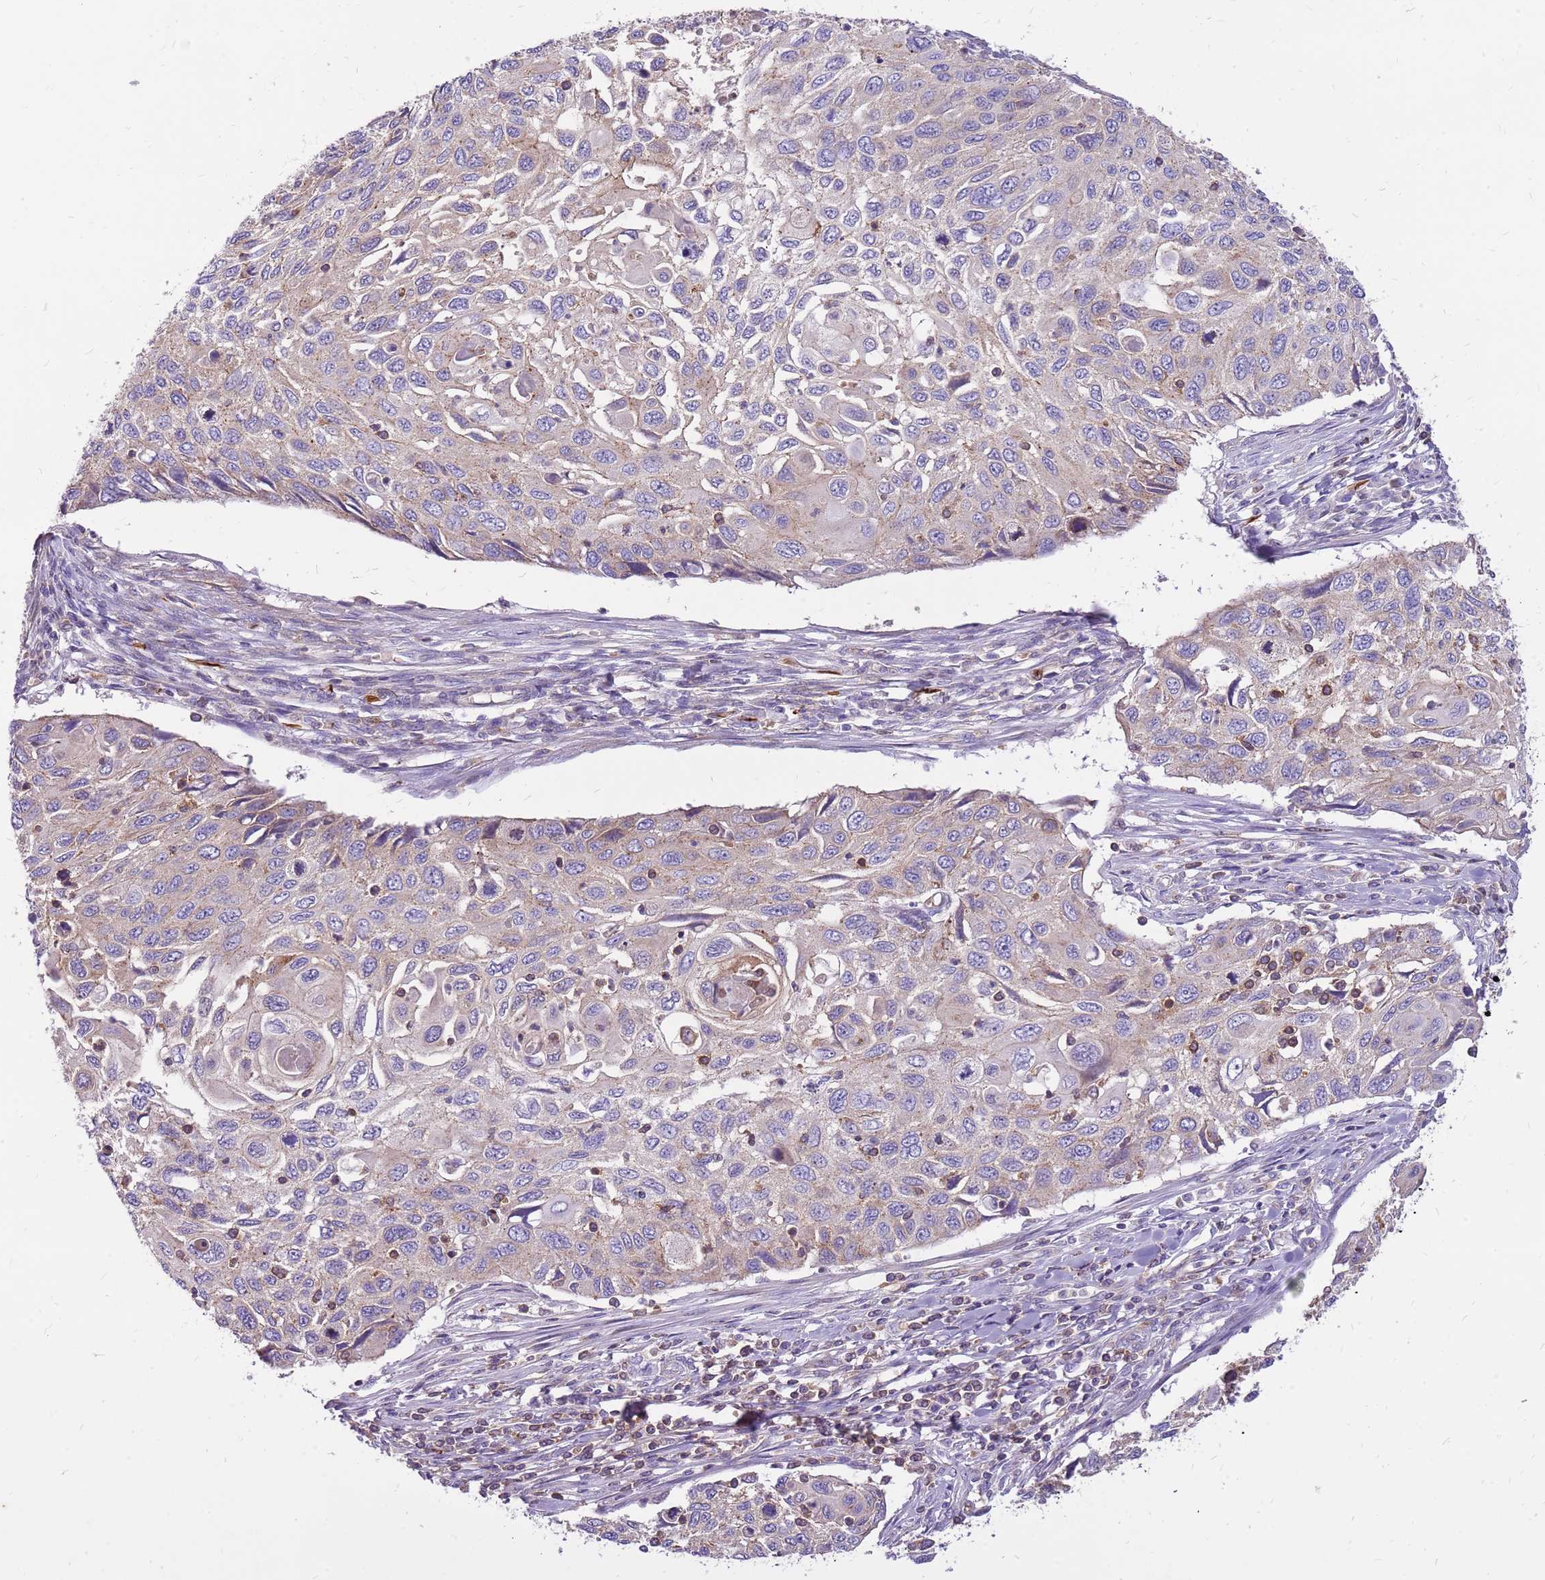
{"staining": {"intensity": "negative", "quantity": "none", "location": "none"}, "tissue": "cervical cancer", "cell_type": "Tumor cells", "image_type": "cancer", "snomed": [{"axis": "morphology", "description": "Squamous cell carcinoma, NOS"}, {"axis": "topography", "description": "Cervix"}], "caption": "DAB (3,3'-diaminobenzidine) immunohistochemical staining of human squamous cell carcinoma (cervical) displays no significant expression in tumor cells.", "gene": "WDR90", "patient": {"sex": "female", "age": 70}}